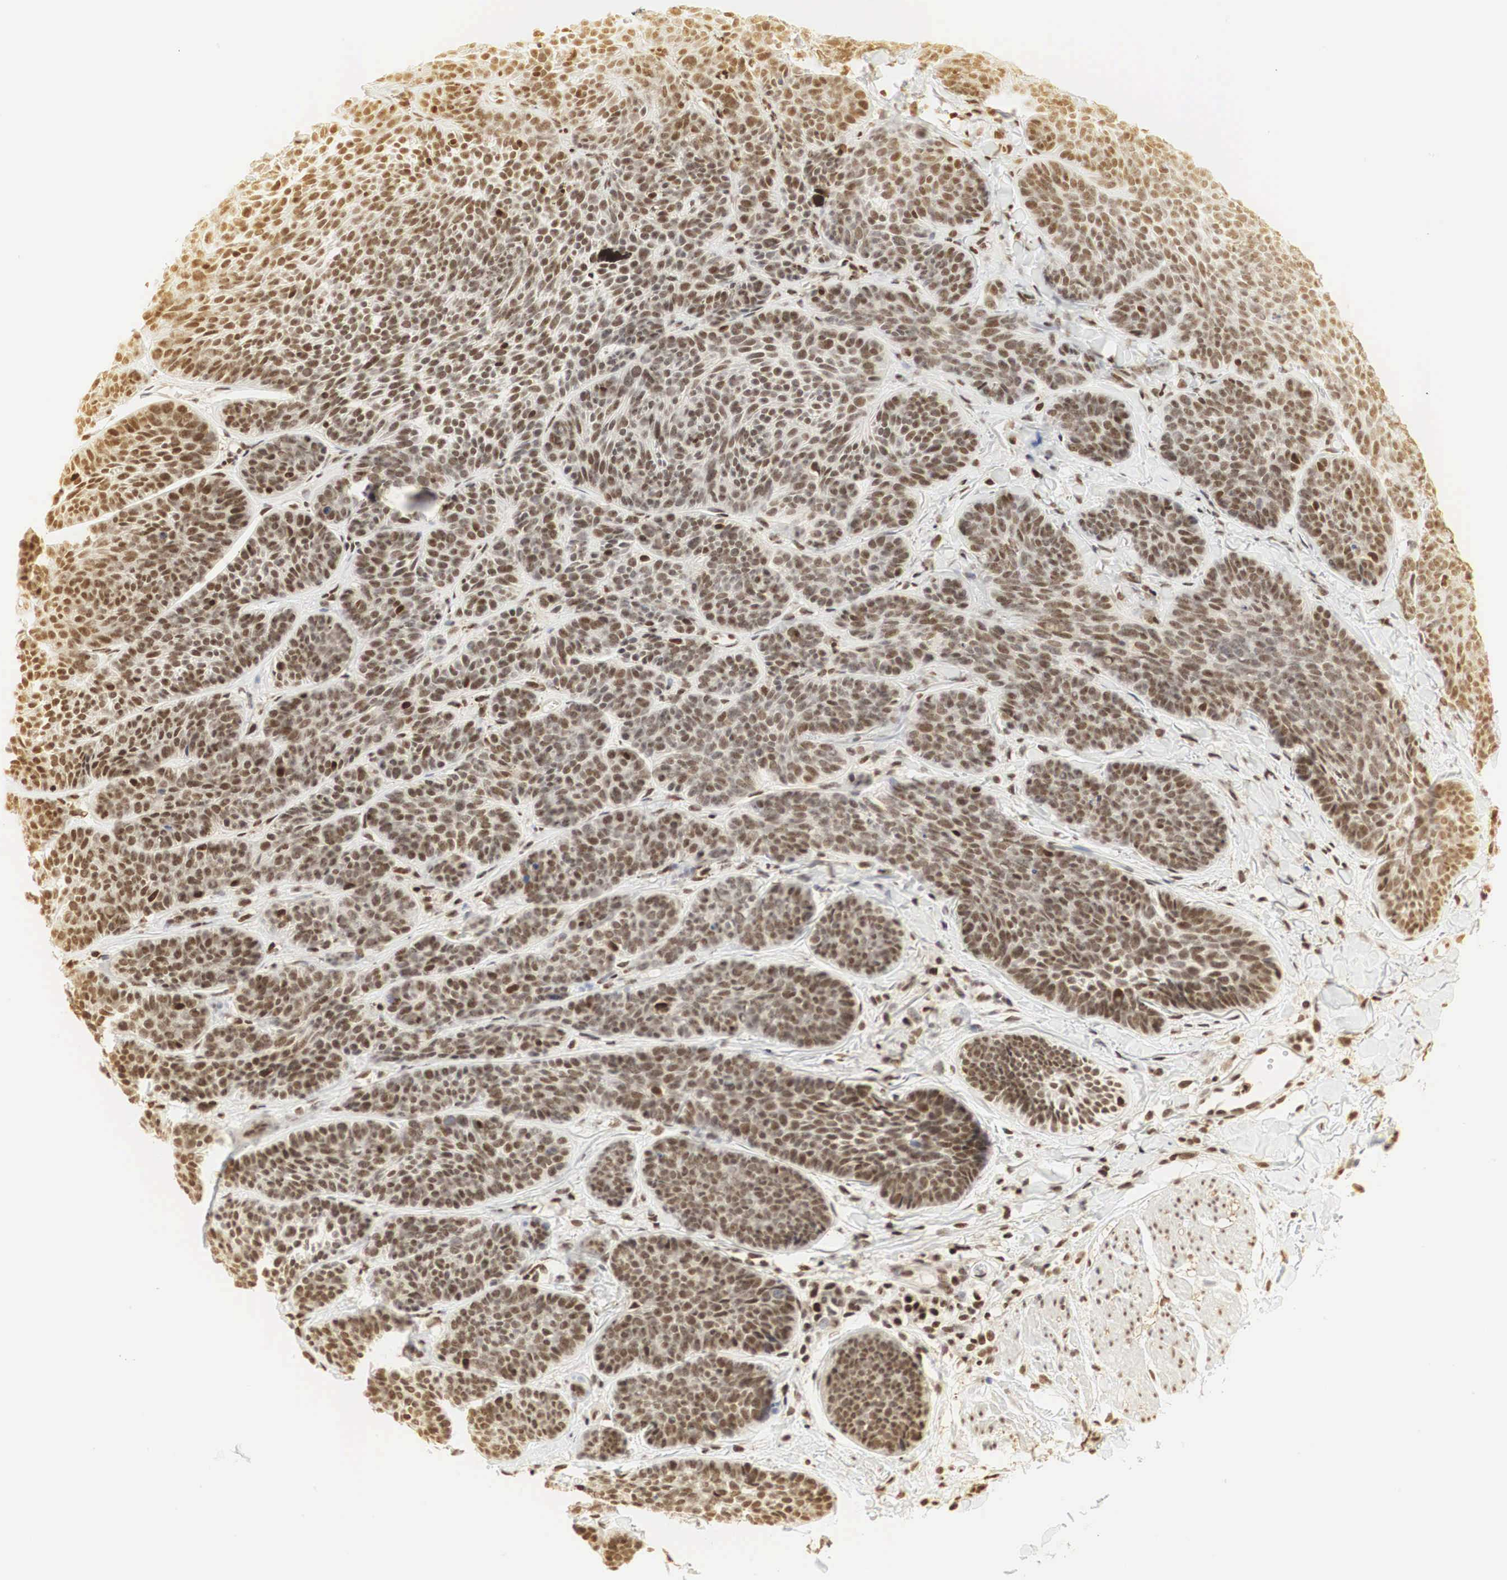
{"staining": {"intensity": "strong", "quantity": ">75%", "location": "nuclear"}, "tissue": "skin cancer", "cell_type": "Tumor cells", "image_type": "cancer", "snomed": [{"axis": "morphology", "description": "Basal cell carcinoma"}, {"axis": "topography", "description": "Skin"}], "caption": "Skin basal cell carcinoma tissue reveals strong nuclear positivity in about >75% of tumor cells, visualized by immunohistochemistry.", "gene": "RNF113A", "patient": {"sex": "female", "age": 62}}